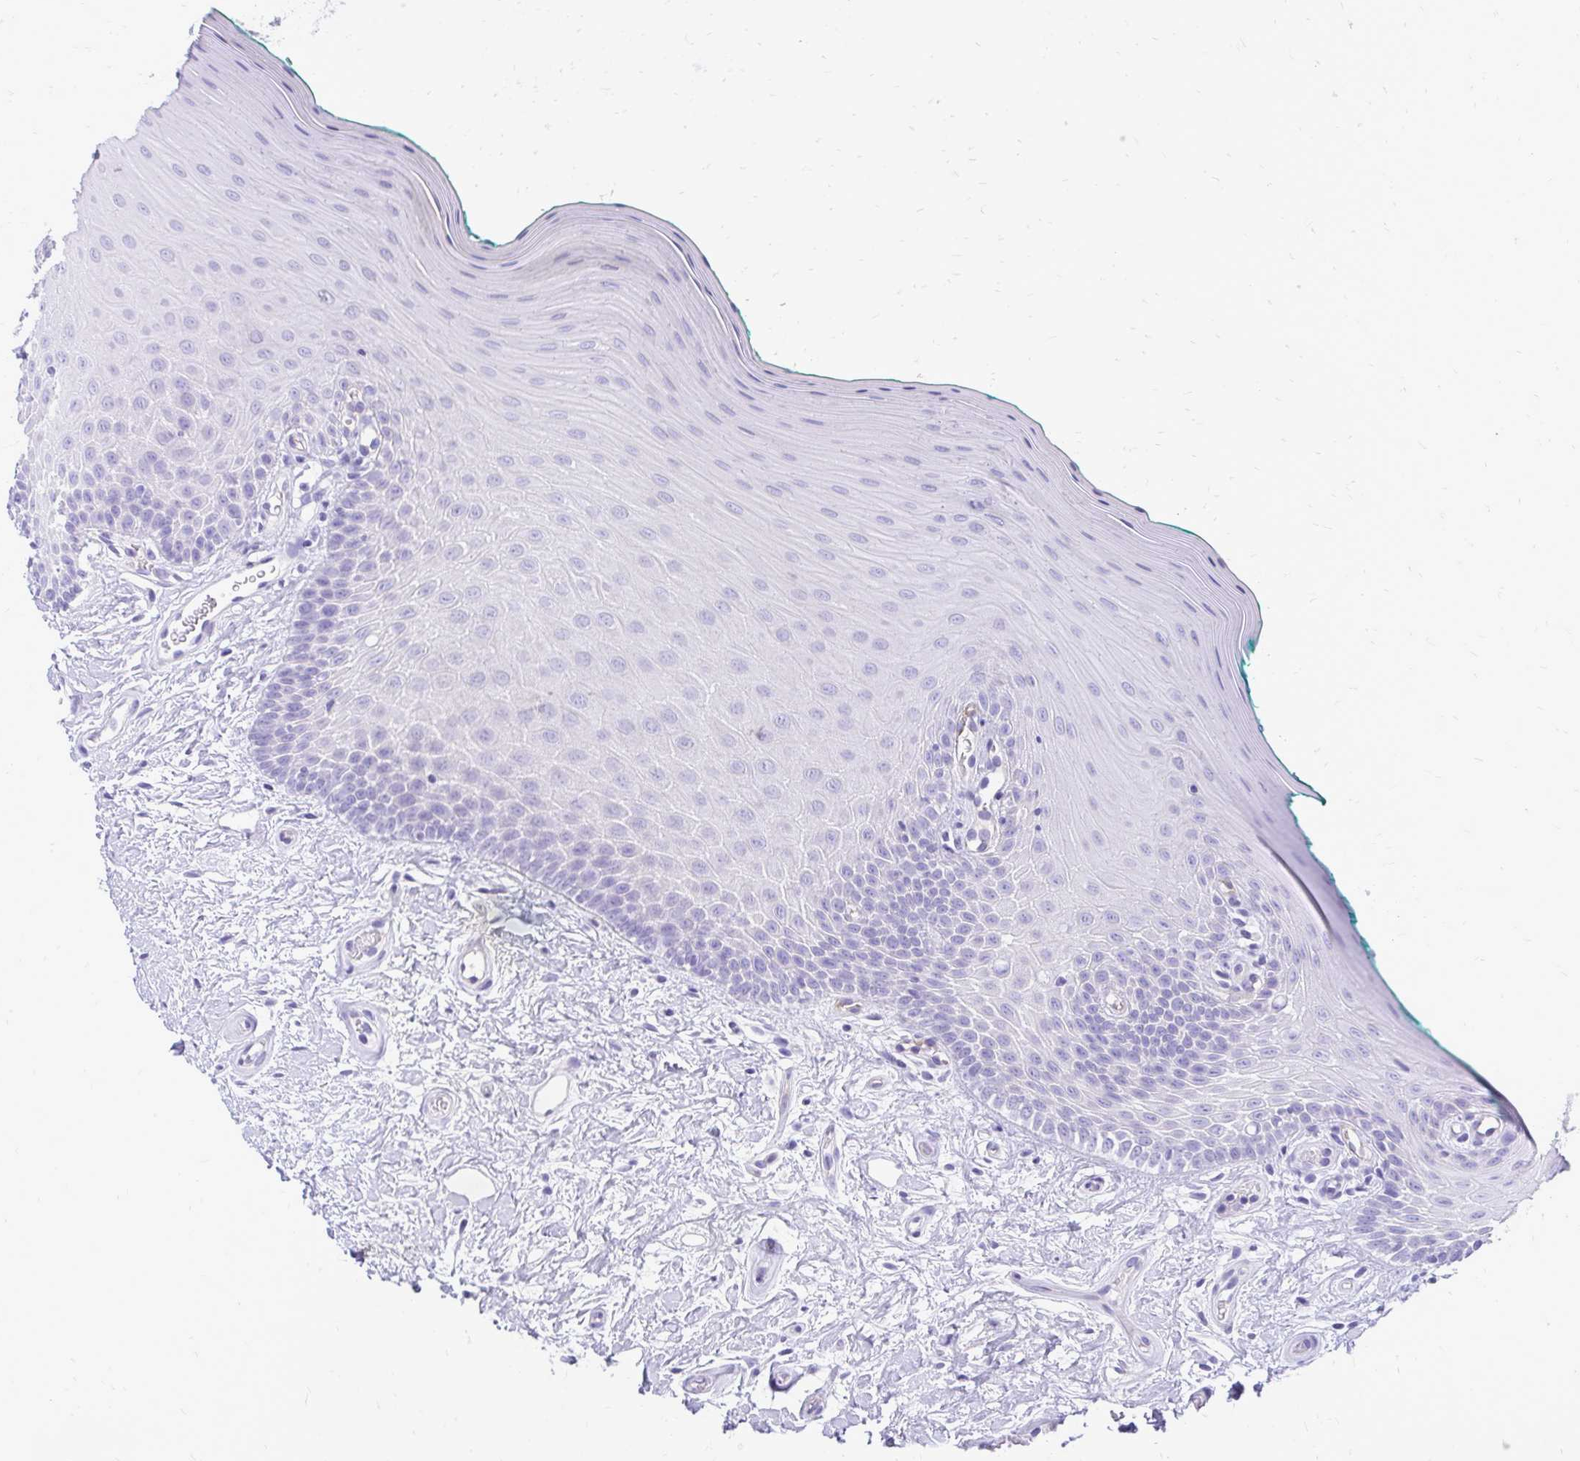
{"staining": {"intensity": "negative", "quantity": "none", "location": "none"}, "tissue": "oral mucosa", "cell_type": "Squamous epithelial cells", "image_type": "normal", "snomed": [{"axis": "morphology", "description": "Normal tissue, NOS"}, {"axis": "topography", "description": "Oral tissue"}], "caption": "A high-resolution micrograph shows immunohistochemistry staining of benign oral mucosa, which exhibits no significant expression in squamous epithelial cells.", "gene": "PELI3", "patient": {"sex": "female", "age": 40}}